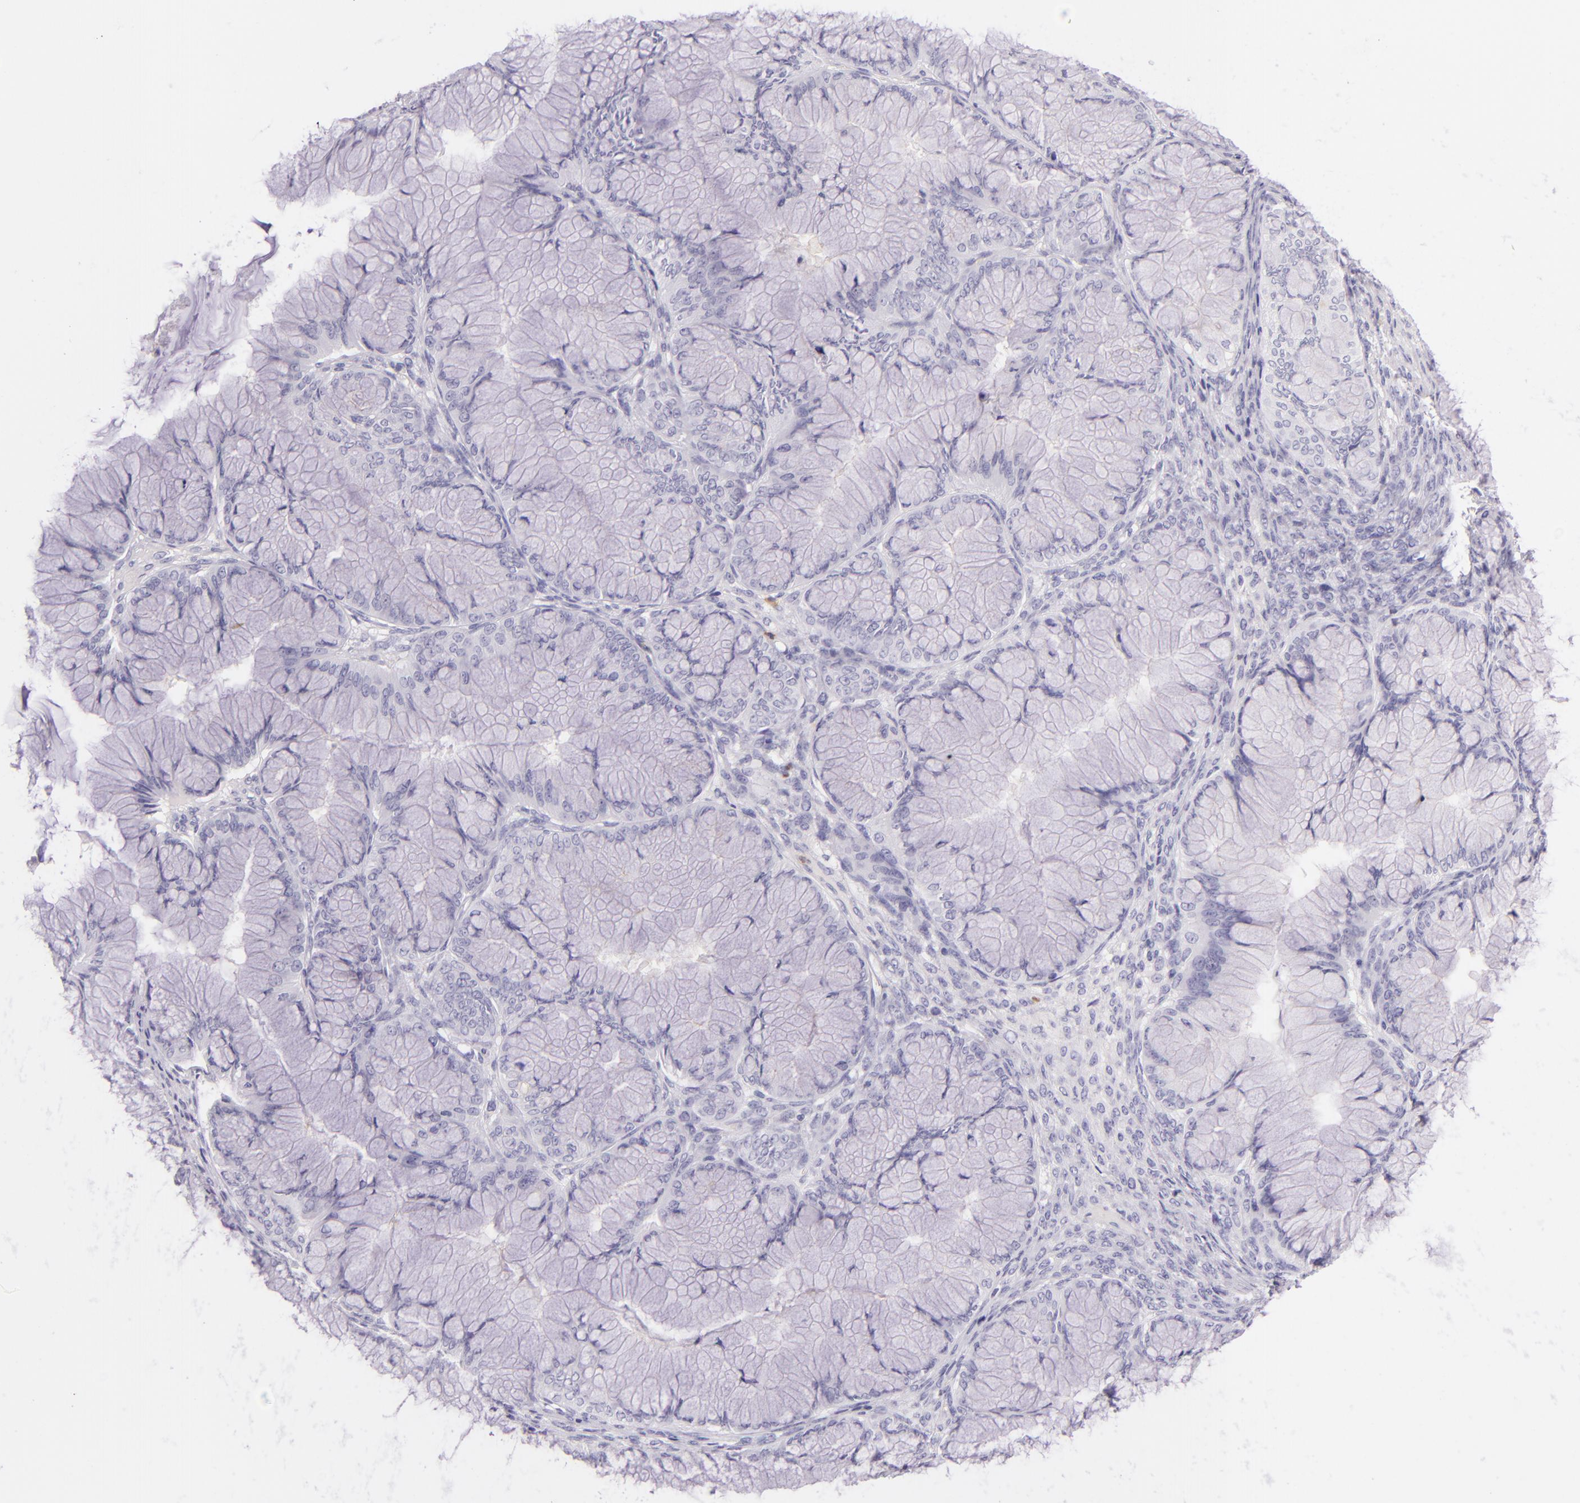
{"staining": {"intensity": "negative", "quantity": "none", "location": "none"}, "tissue": "ovarian cancer", "cell_type": "Tumor cells", "image_type": "cancer", "snomed": [{"axis": "morphology", "description": "Cystadenocarcinoma, mucinous, NOS"}, {"axis": "topography", "description": "Ovary"}], "caption": "This is a micrograph of immunohistochemistry staining of ovarian cancer, which shows no positivity in tumor cells.", "gene": "CEACAM1", "patient": {"sex": "female", "age": 63}}